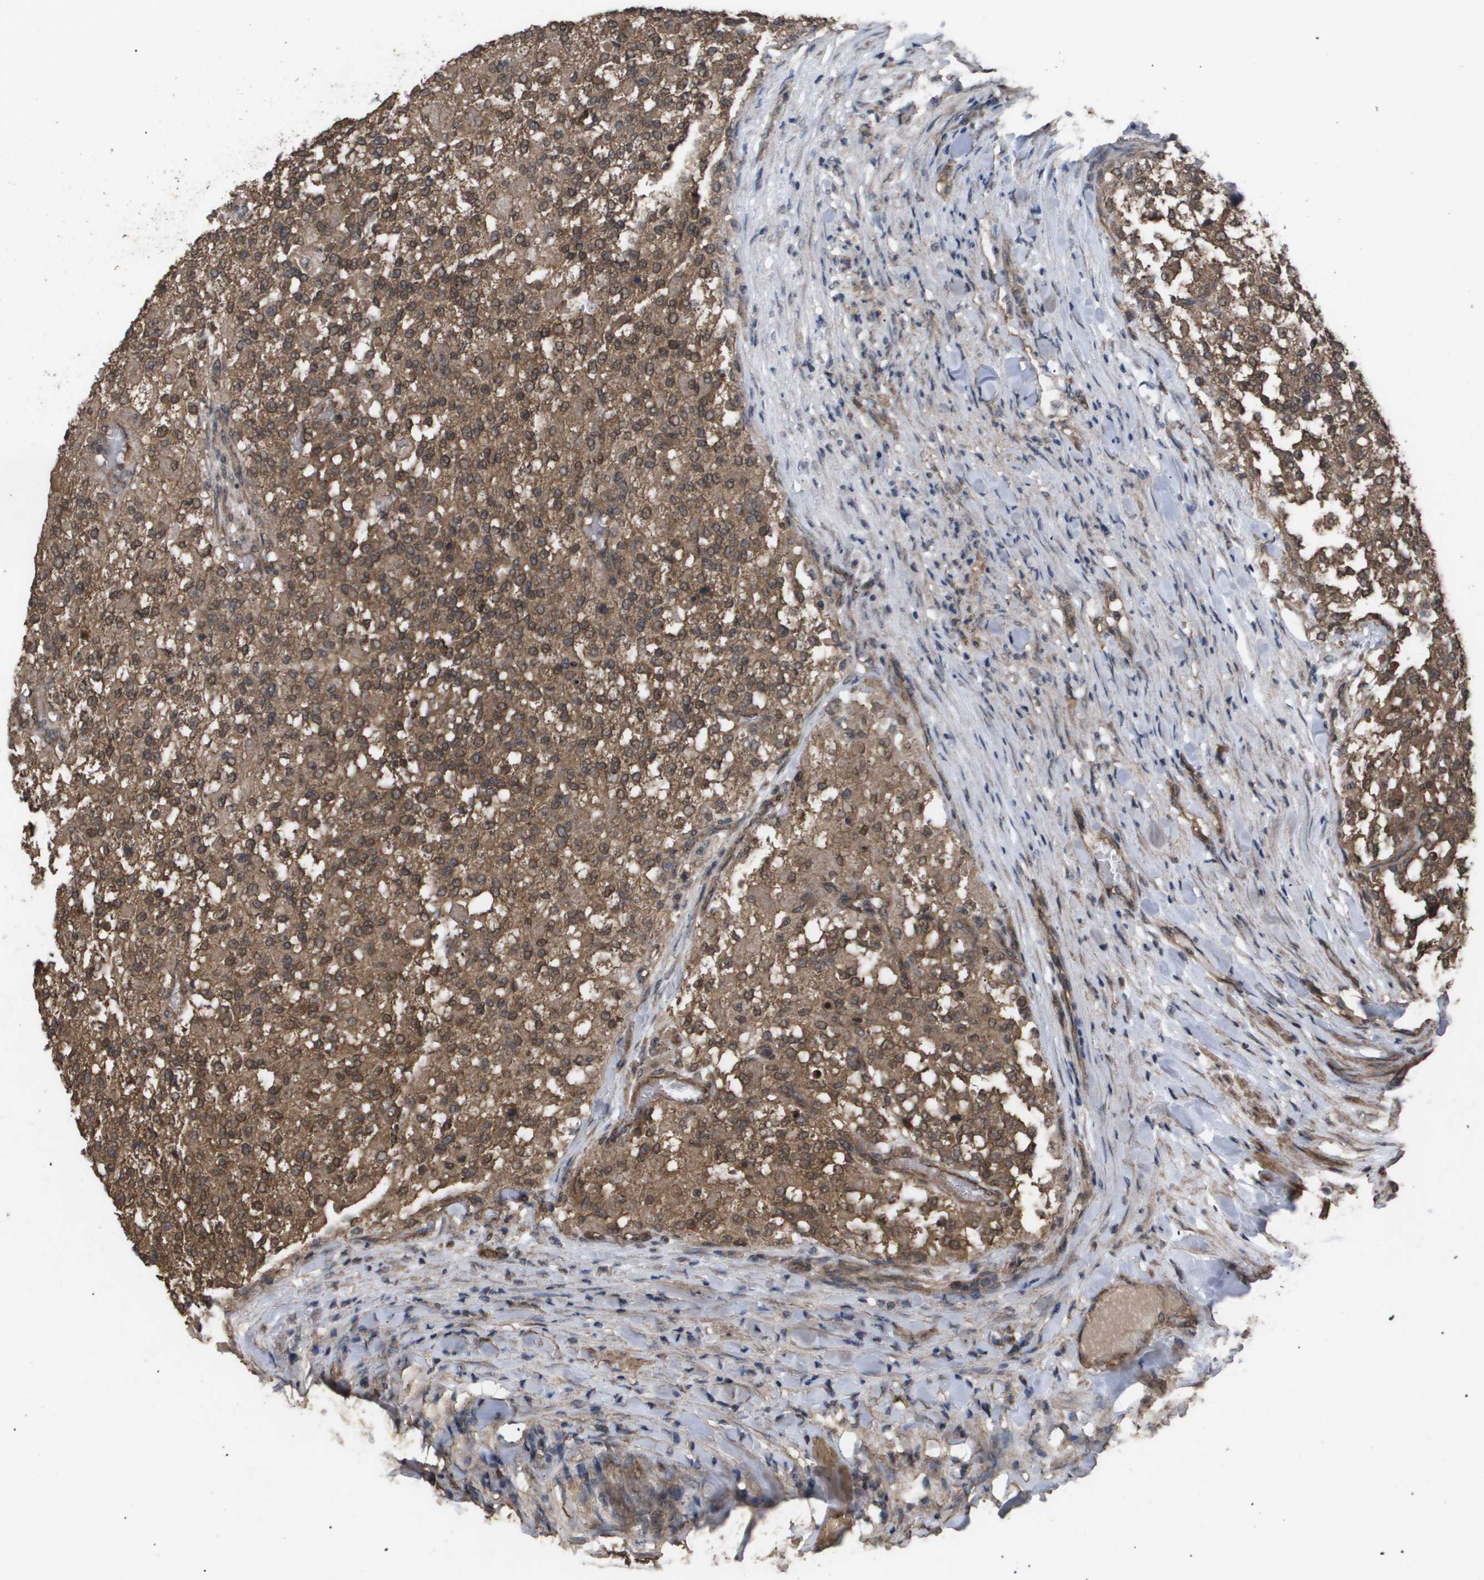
{"staining": {"intensity": "moderate", "quantity": ">75%", "location": "cytoplasmic/membranous"}, "tissue": "testis cancer", "cell_type": "Tumor cells", "image_type": "cancer", "snomed": [{"axis": "morphology", "description": "Seminoma, NOS"}, {"axis": "topography", "description": "Testis"}], "caption": "An IHC histopathology image of tumor tissue is shown. Protein staining in brown highlights moderate cytoplasmic/membranous positivity in seminoma (testis) within tumor cells. (Brightfield microscopy of DAB IHC at high magnification).", "gene": "CUL5", "patient": {"sex": "male", "age": 59}}